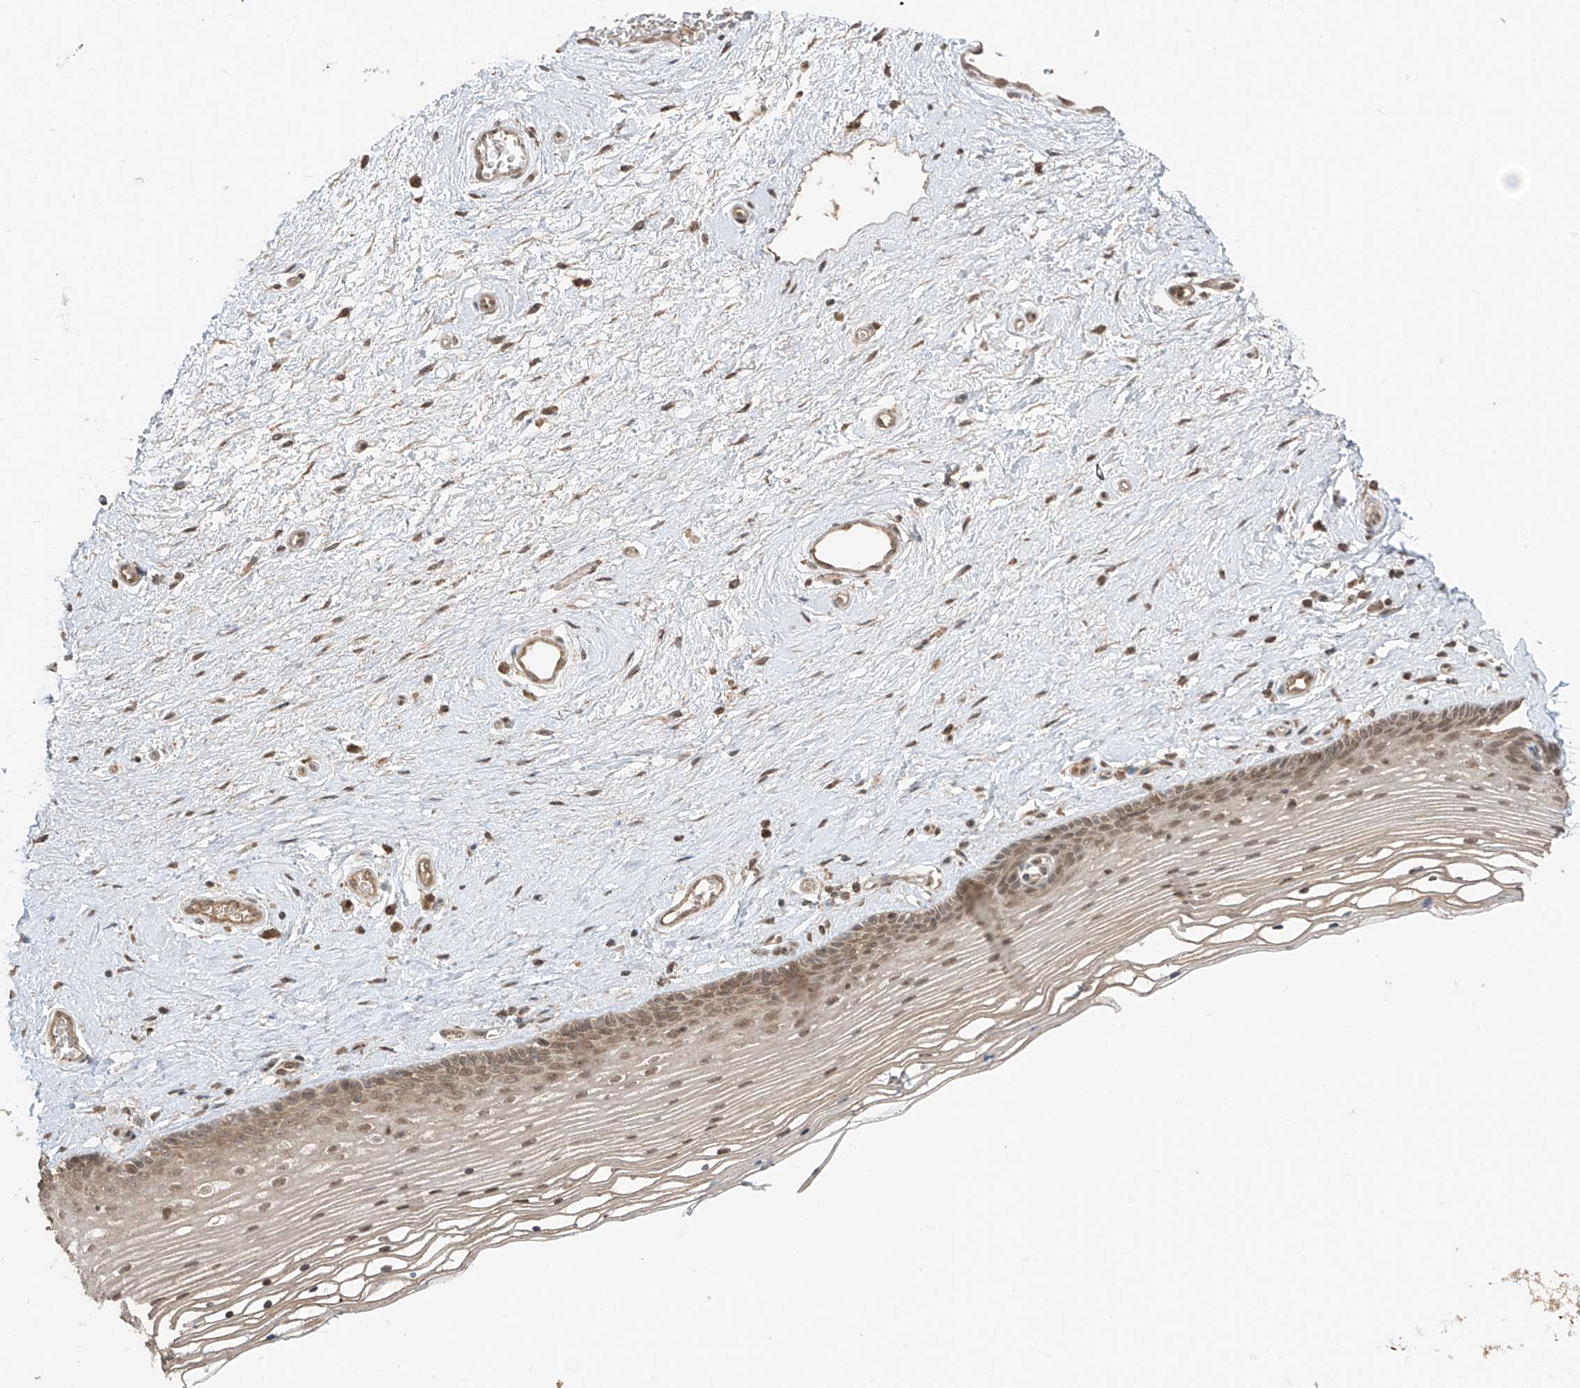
{"staining": {"intensity": "weak", "quantity": "25%-75%", "location": "cytoplasmic/membranous,nuclear"}, "tissue": "vagina", "cell_type": "Squamous epithelial cells", "image_type": "normal", "snomed": [{"axis": "morphology", "description": "Normal tissue, NOS"}, {"axis": "topography", "description": "Vagina"}], "caption": "Normal vagina exhibits weak cytoplasmic/membranous,nuclear expression in approximately 25%-75% of squamous epithelial cells, visualized by immunohistochemistry. The protein is shown in brown color, while the nuclei are stained blue.", "gene": "COLGALT2", "patient": {"sex": "female", "age": 46}}